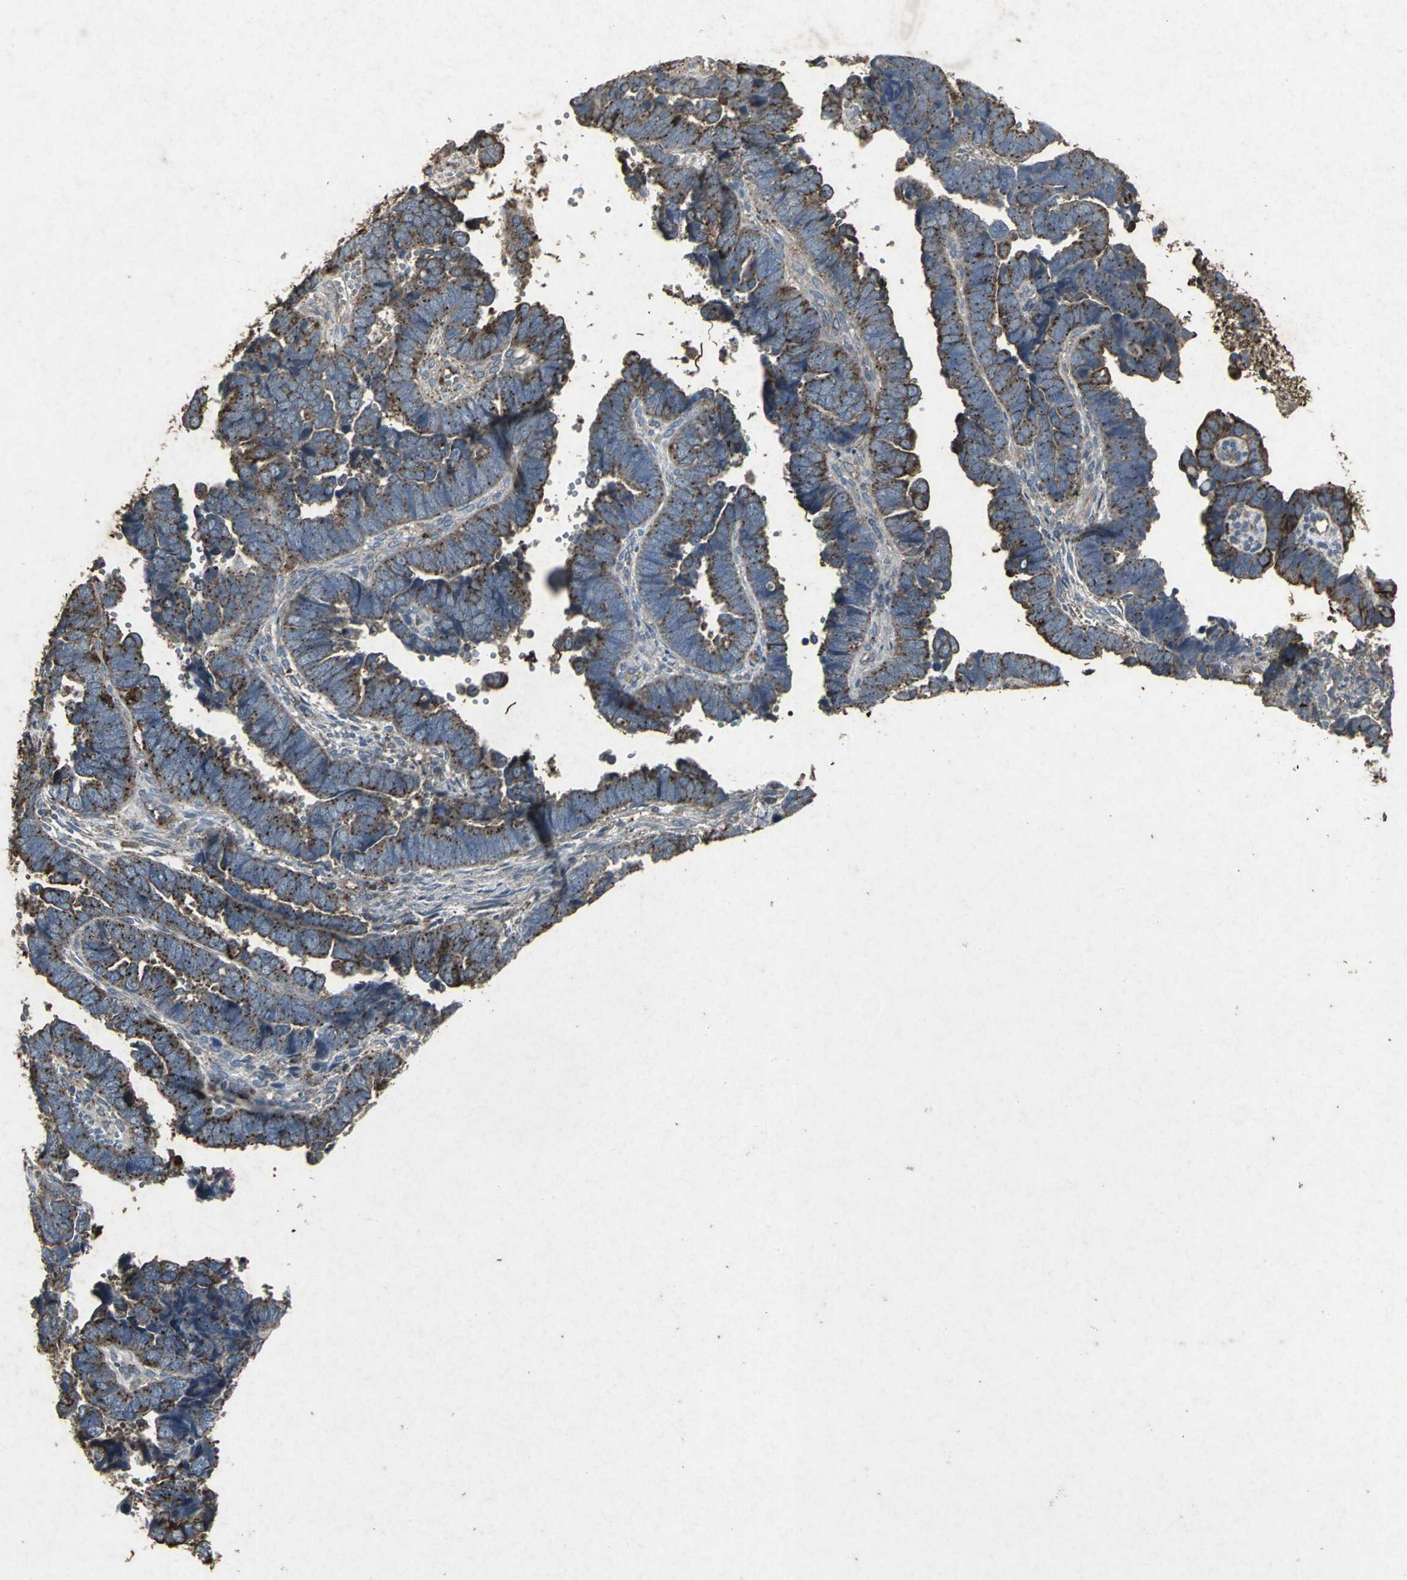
{"staining": {"intensity": "strong", "quantity": "25%-75%", "location": "cytoplasmic/membranous"}, "tissue": "endometrial cancer", "cell_type": "Tumor cells", "image_type": "cancer", "snomed": [{"axis": "morphology", "description": "Adenocarcinoma, NOS"}, {"axis": "topography", "description": "Endometrium"}], "caption": "Human endometrial cancer stained with a protein marker exhibits strong staining in tumor cells.", "gene": "CCR9", "patient": {"sex": "female", "age": 75}}